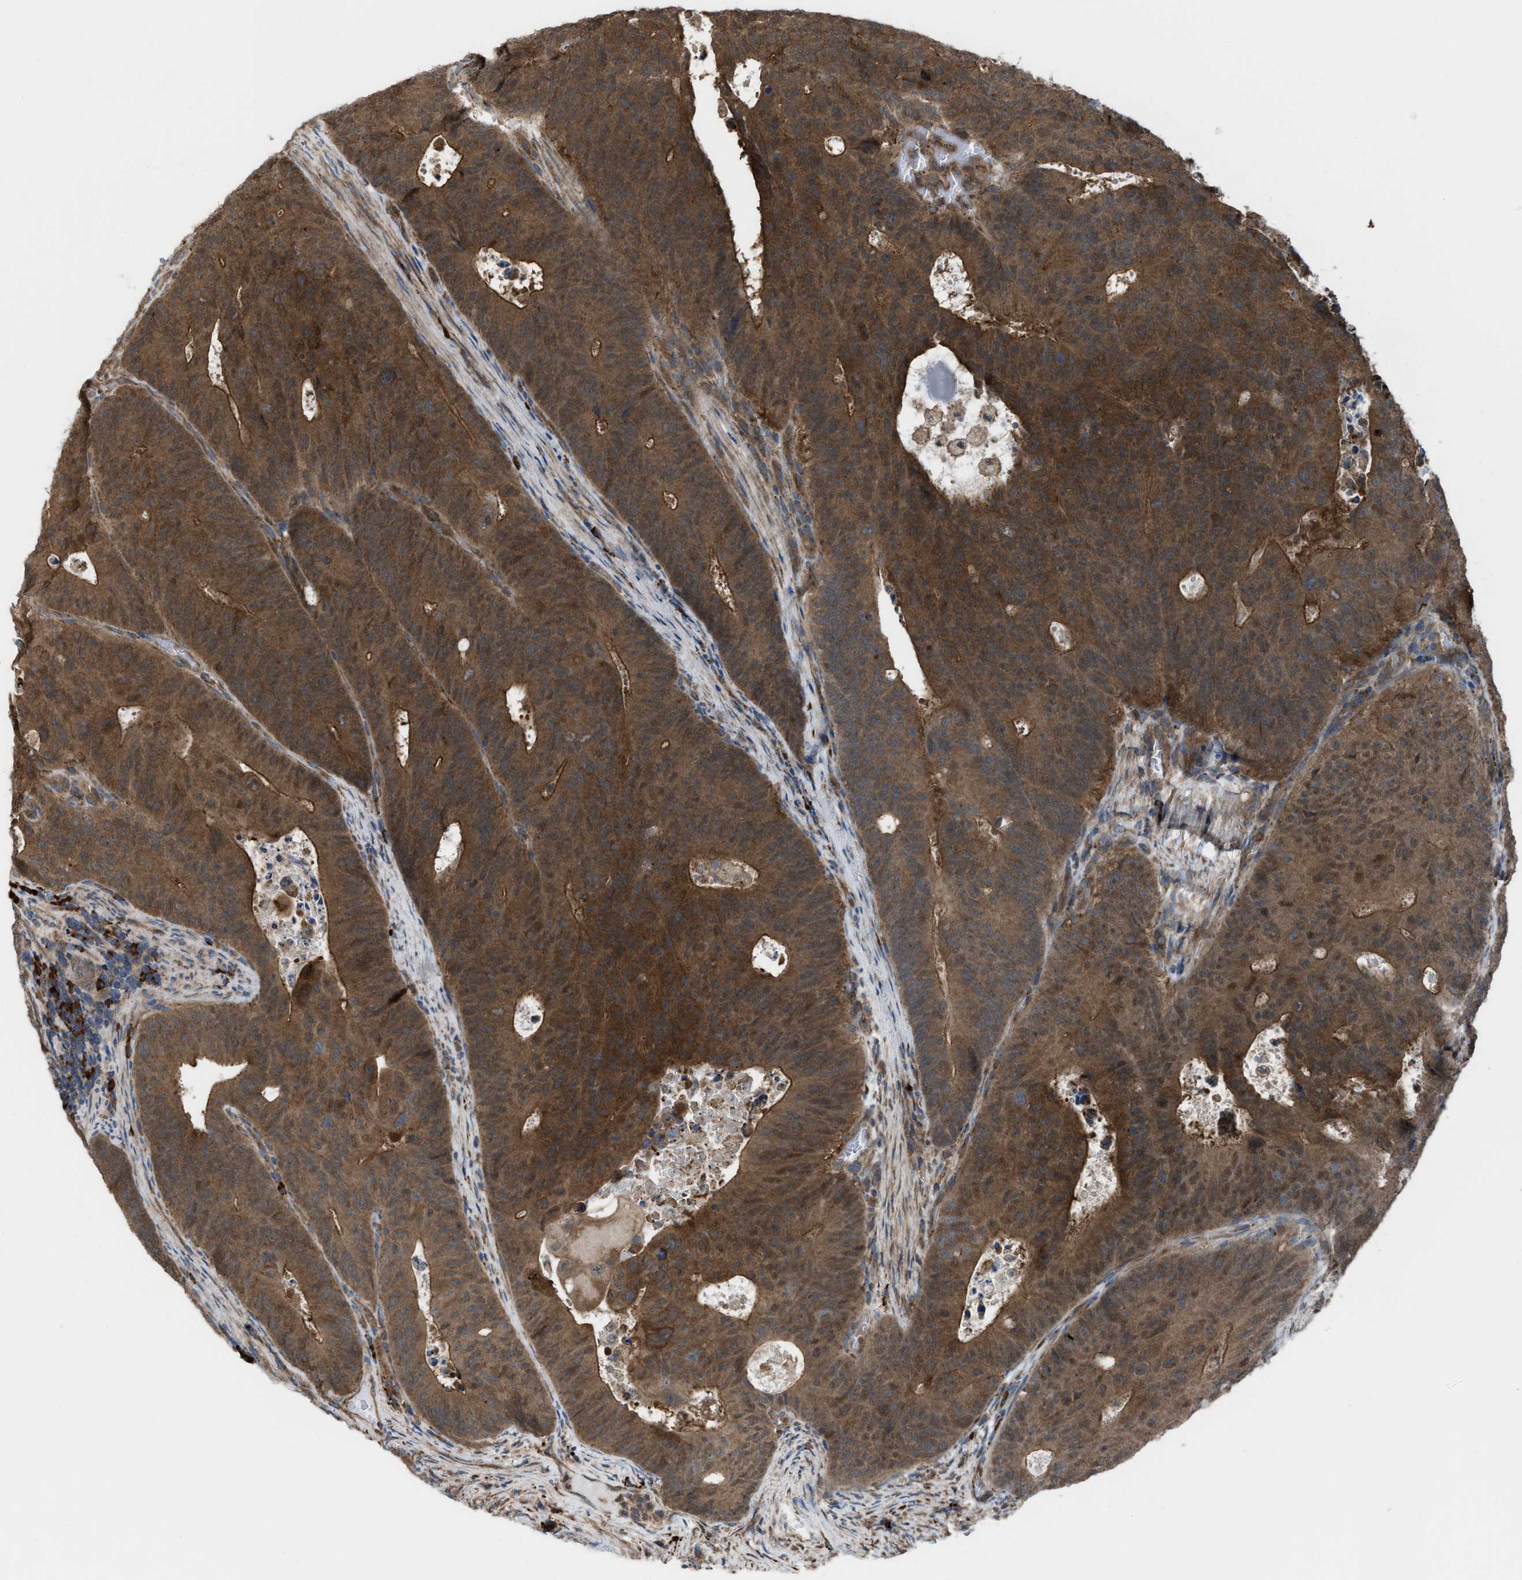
{"staining": {"intensity": "moderate", "quantity": ">75%", "location": "cytoplasmic/membranous"}, "tissue": "colorectal cancer", "cell_type": "Tumor cells", "image_type": "cancer", "snomed": [{"axis": "morphology", "description": "Adenocarcinoma, NOS"}, {"axis": "topography", "description": "Colon"}], "caption": "A brown stain highlights moderate cytoplasmic/membranous expression of a protein in human colorectal cancer tumor cells.", "gene": "PLAA", "patient": {"sex": "male", "age": 87}}